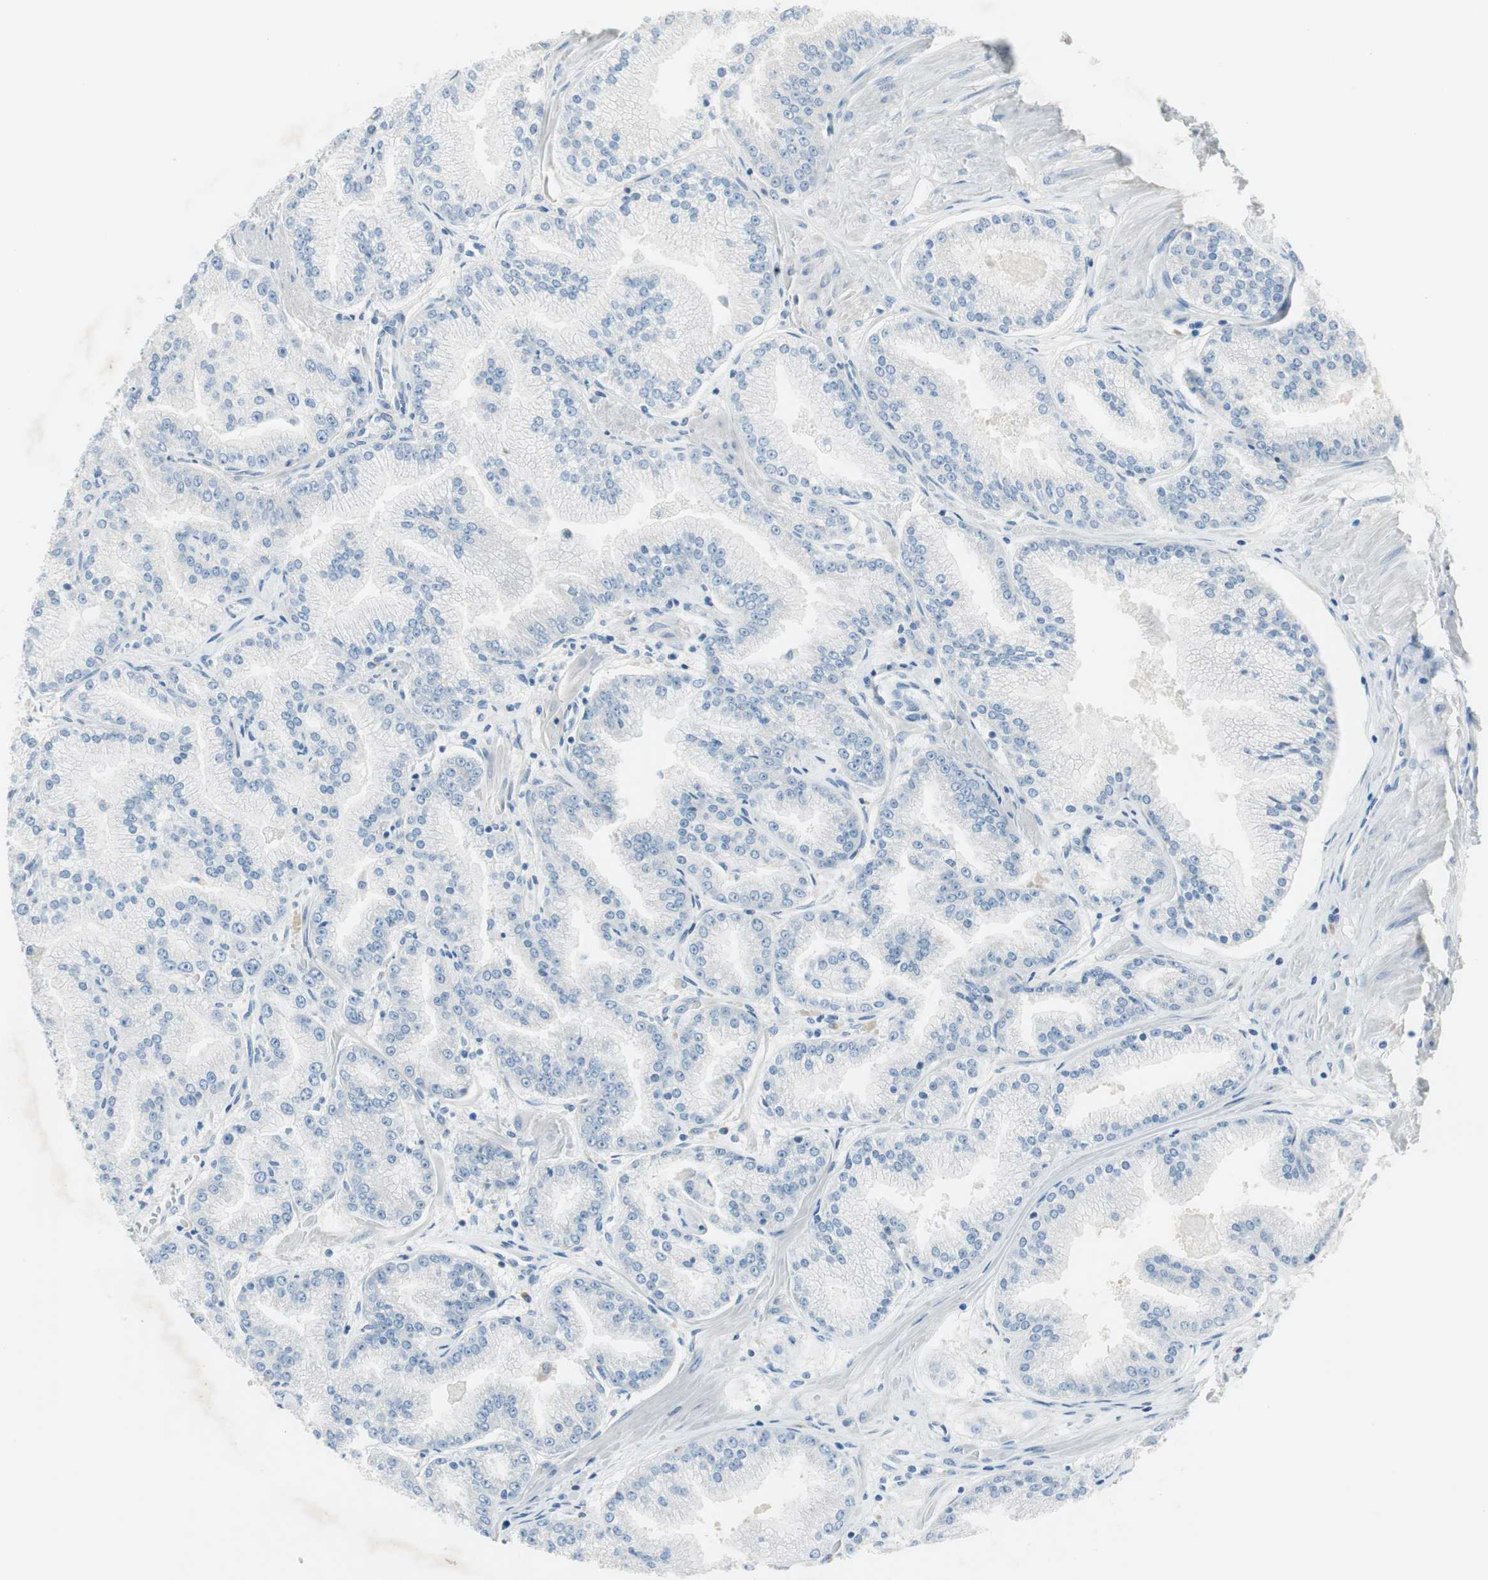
{"staining": {"intensity": "negative", "quantity": "none", "location": "none"}, "tissue": "prostate cancer", "cell_type": "Tumor cells", "image_type": "cancer", "snomed": [{"axis": "morphology", "description": "Adenocarcinoma, High grade"}, {"axis": "topography", "description": "Prostate"}], "caption": "Tumor cells are negative for protein expression in human prostate adenocarcinoma (high-grade).", "gene": "PRRG4", "patient": {"sex": "male", "age": 61}}